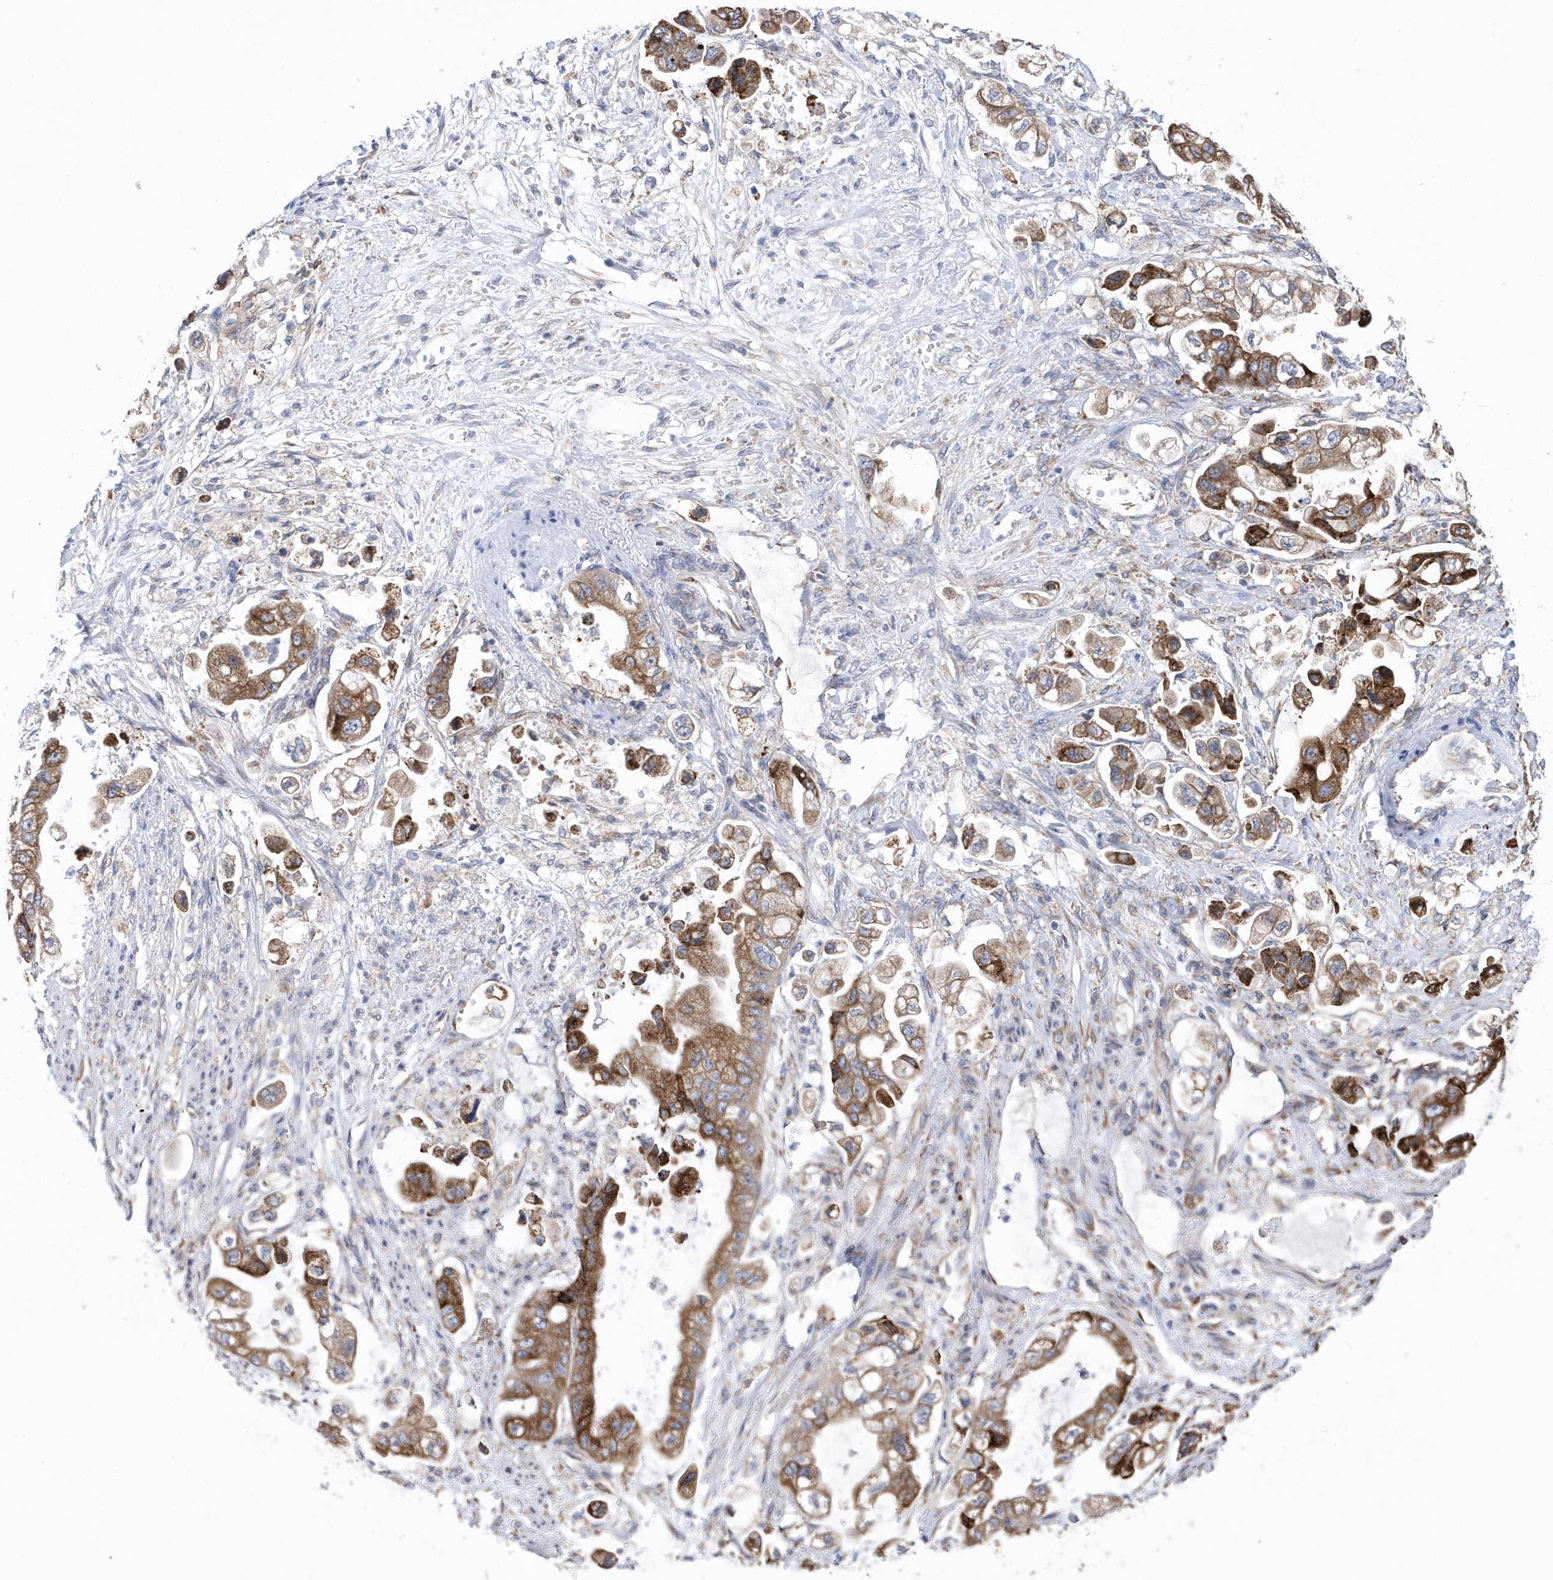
{"staining": {"intensity": "moderate", "quantity": ">75%", "location": "cytoplasmic/membranous"}, "tissue": "stomach cancer", "cell_type": "Tumor cells", "image_type": "cancer", "snomed": [{"axis": "morphology", "description": "Adenocarcinoma, NOS"}, {"axis": "topography", "description": "Stomach"}], "caption": "Adenocarcinoma (stomach) stained with DAB (3,3'-diaminobenzidine) immunohistochemistry displays medium levels of moderate cytoplasmic/membranous positivity in approximately >75% of tumor cells.", "gene": "MED31", "patient": {"sex": "male", "age": 62}}